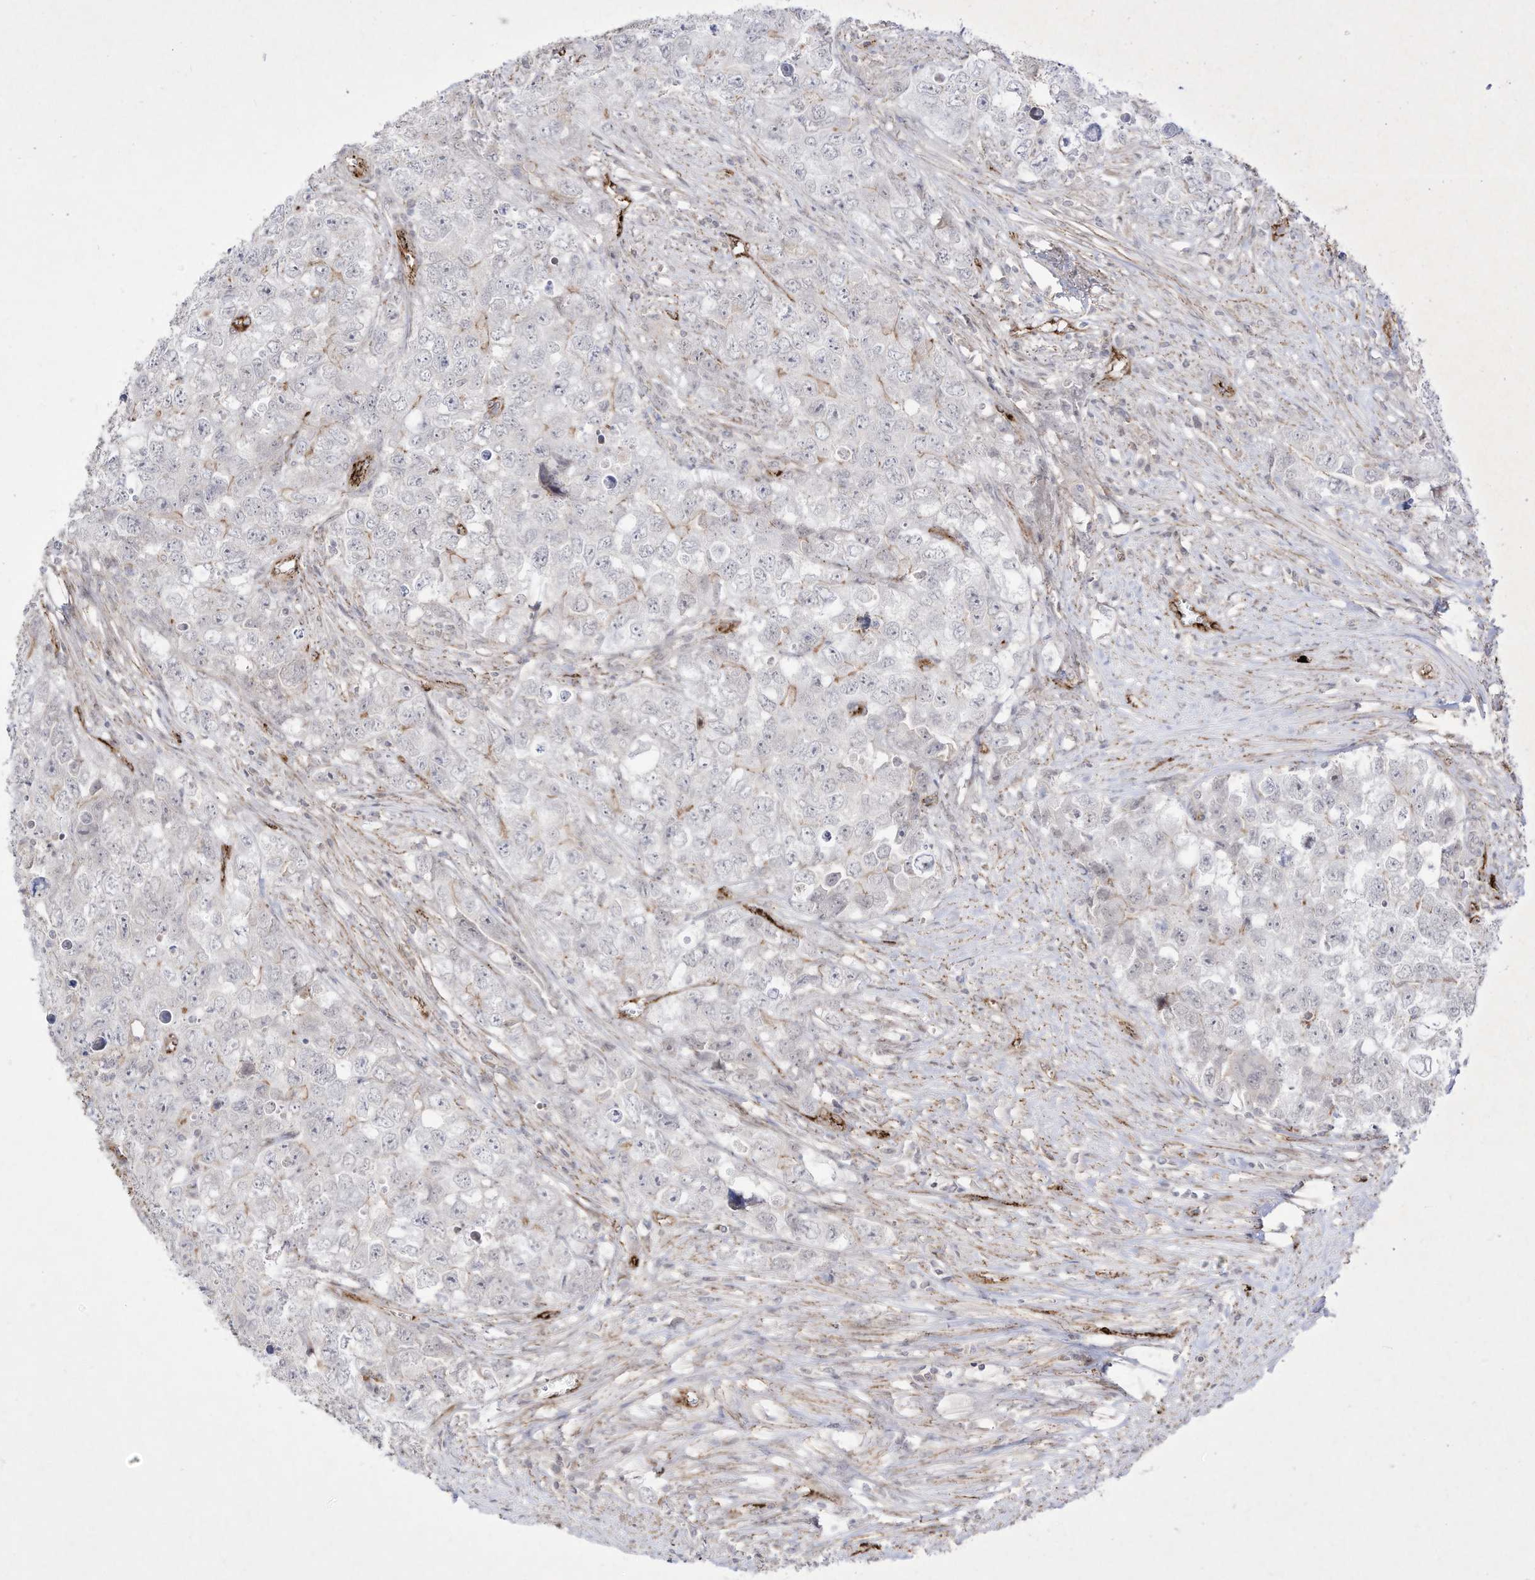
{"staining": {"intensity": "negative", "quantity": "none", "location": "none"}, "tissue": "testis cancer", "cell_type": "Tumor cells", "image_type": "cancer", "snomed": [{"axis": "morphology", "description": "Seminoma, NOS"}, {"axis": "morphology", "description": "Carcinoma, Embryonal, NOS"}, {"axis": "topography", "description": "Testis"}], "caption": "There is no significant expression in tumor cells of testis seminoma.", "gene": "ZGRF1", "patient": {"sex": "male", "age": 43}}